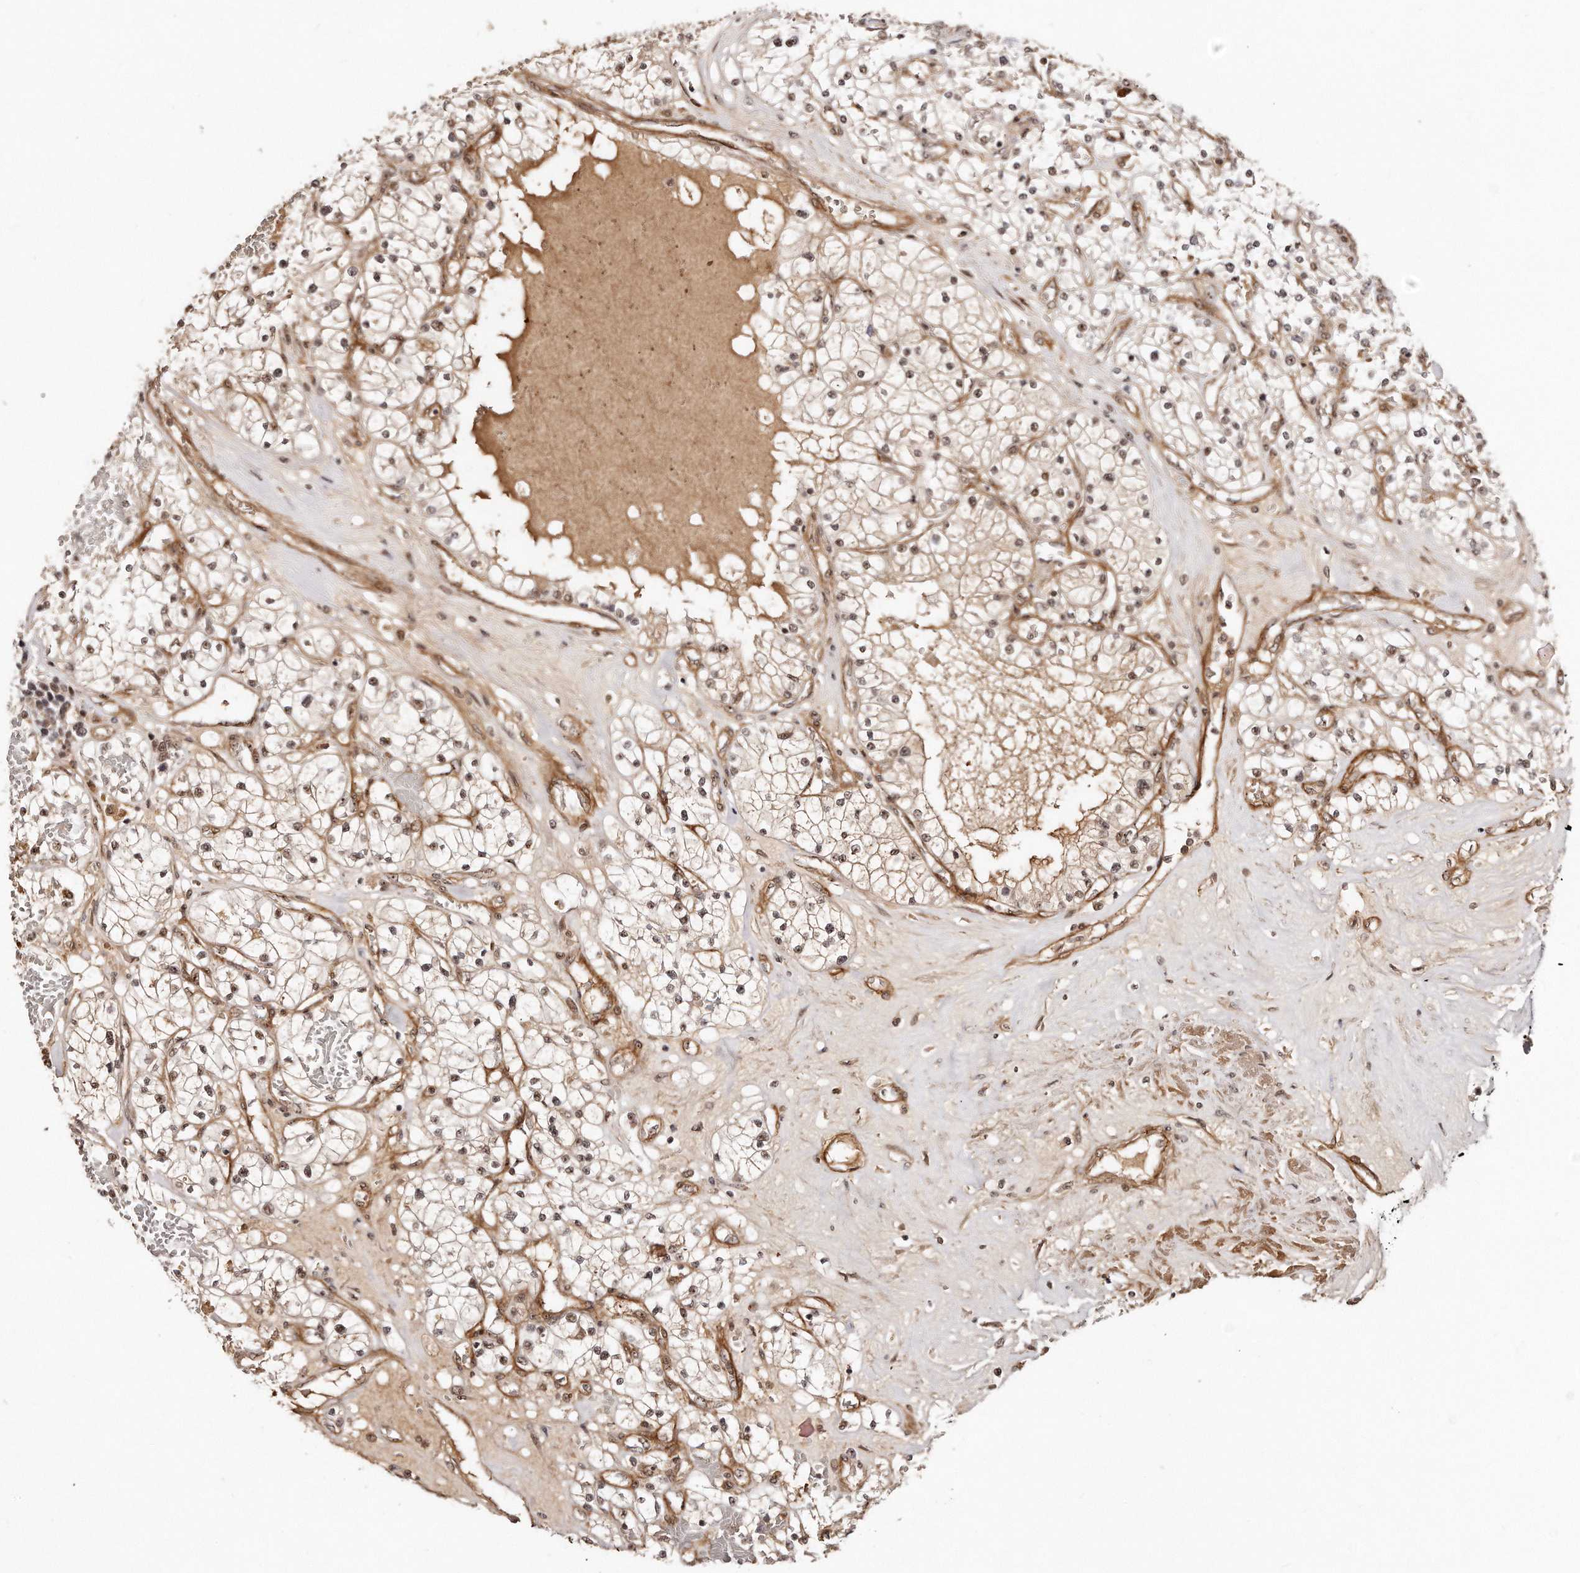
{"staining": {"intensity": "moderate", "quantity": ">75%", "location": "cytoplasmic/membranous,nuclear"}, "tissue": "renal cancer", "cell_type": "Tumor cells", "image_type": "cancer", "snomed": [{"axis": "morphology", "description": "Normal tissue, NOS"}, {"axis": "morphology", "description": "Adenocarcinoma, NOS"}, {"axis": "topography", "description": "Kidney"}], "caption": "Moderate cytoplasmic/membranous and nuclear positivity for a protein is appreciated in about >75% of tumor cells of renal cancer using IHC.", "gene": "SOX4", "patient": {"sex": "male", "age": 68}}